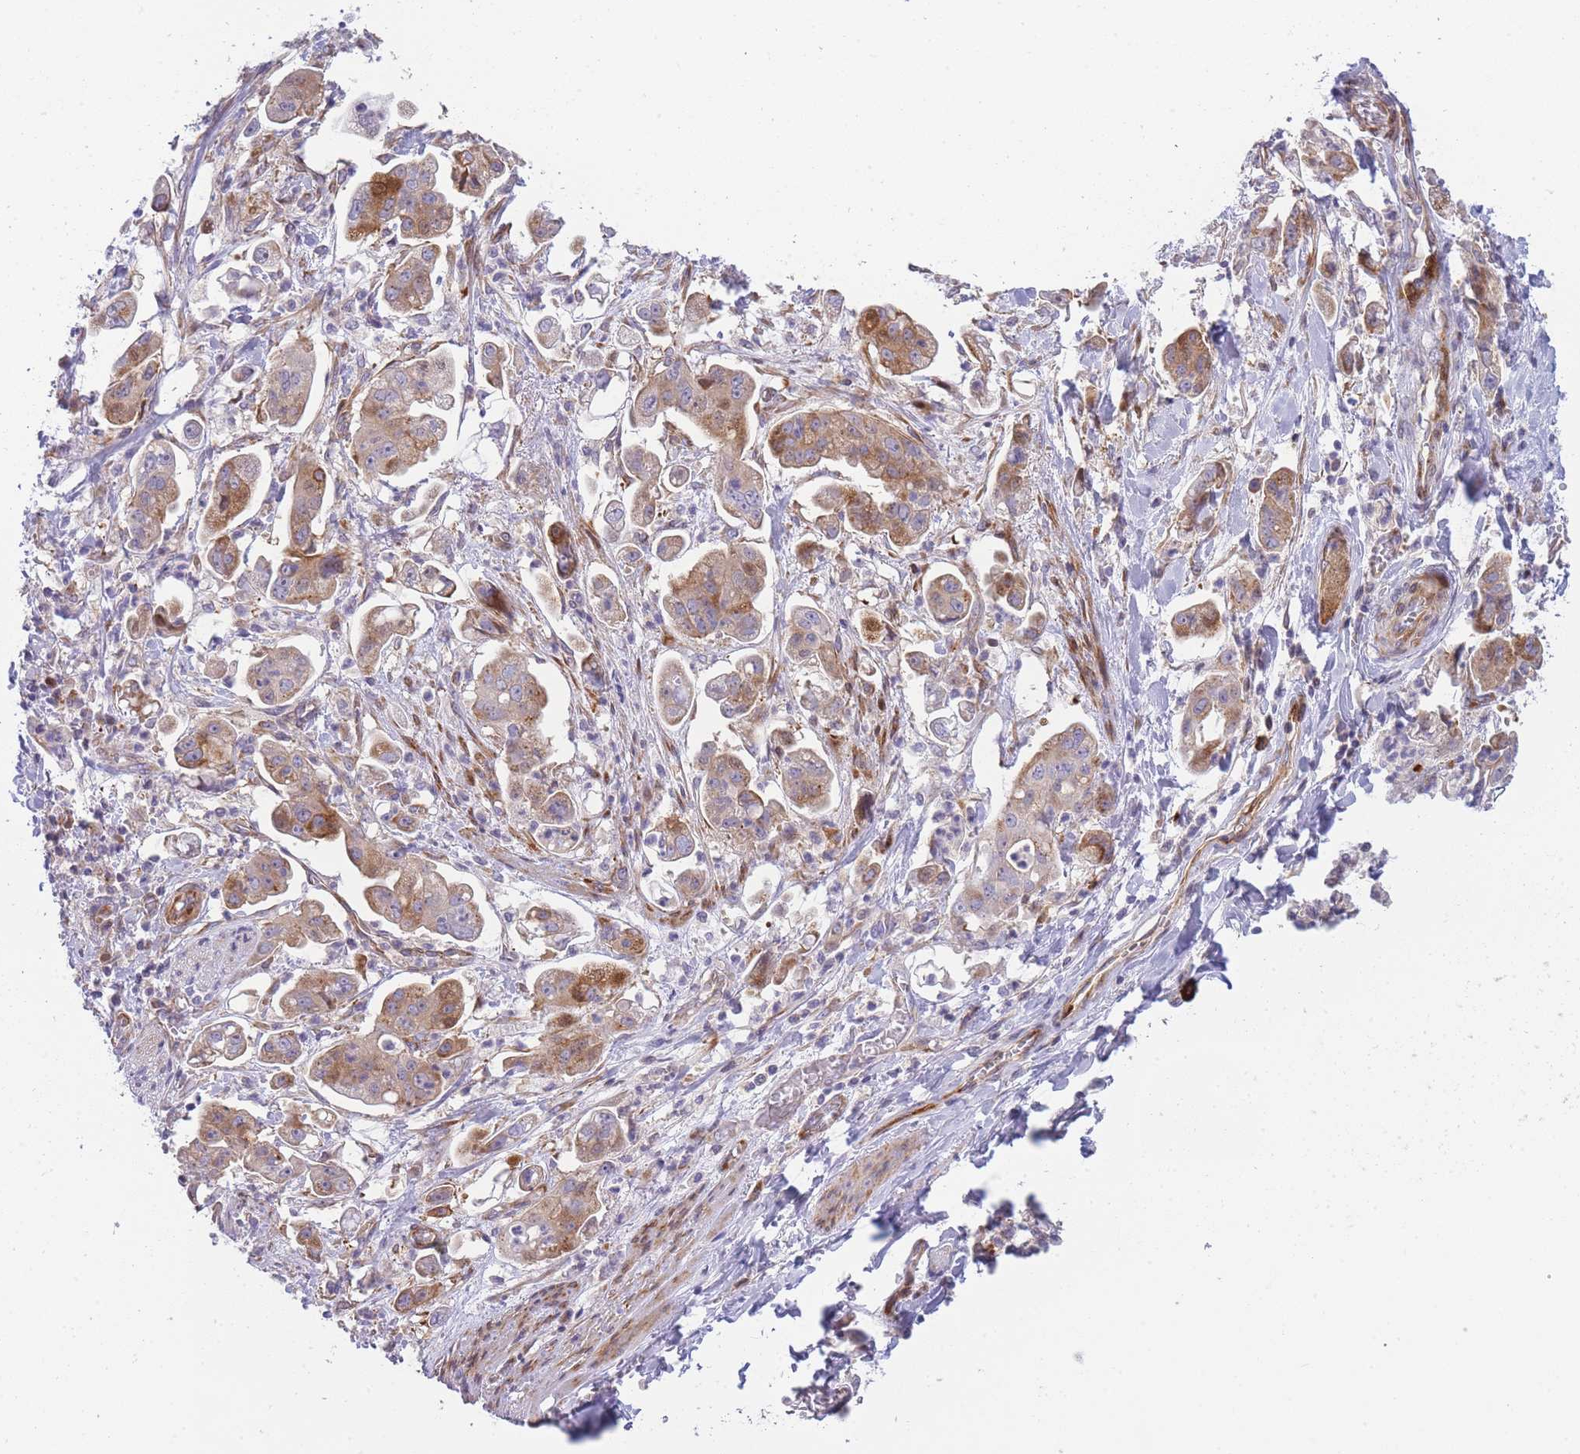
{"staining": {"intensity": "moderate", "quantity": ">75%", "location": "cytoplasmic/membranous"}, "tissue": "stomach cancer", "cell_type": "Tumor cells", "image_type": "cancer", "snomed": [{"axis": "morphology", "description": "Adenocarcinoma, NOS"}, {"axis": "topography", "description": "Stomach"}], "caption": "Stomach cancer stained with a protein marker shows moderate staining in tumor cells.", "gene": "ATP5MC2", "patient": {"sex": "male", "age": 62}}